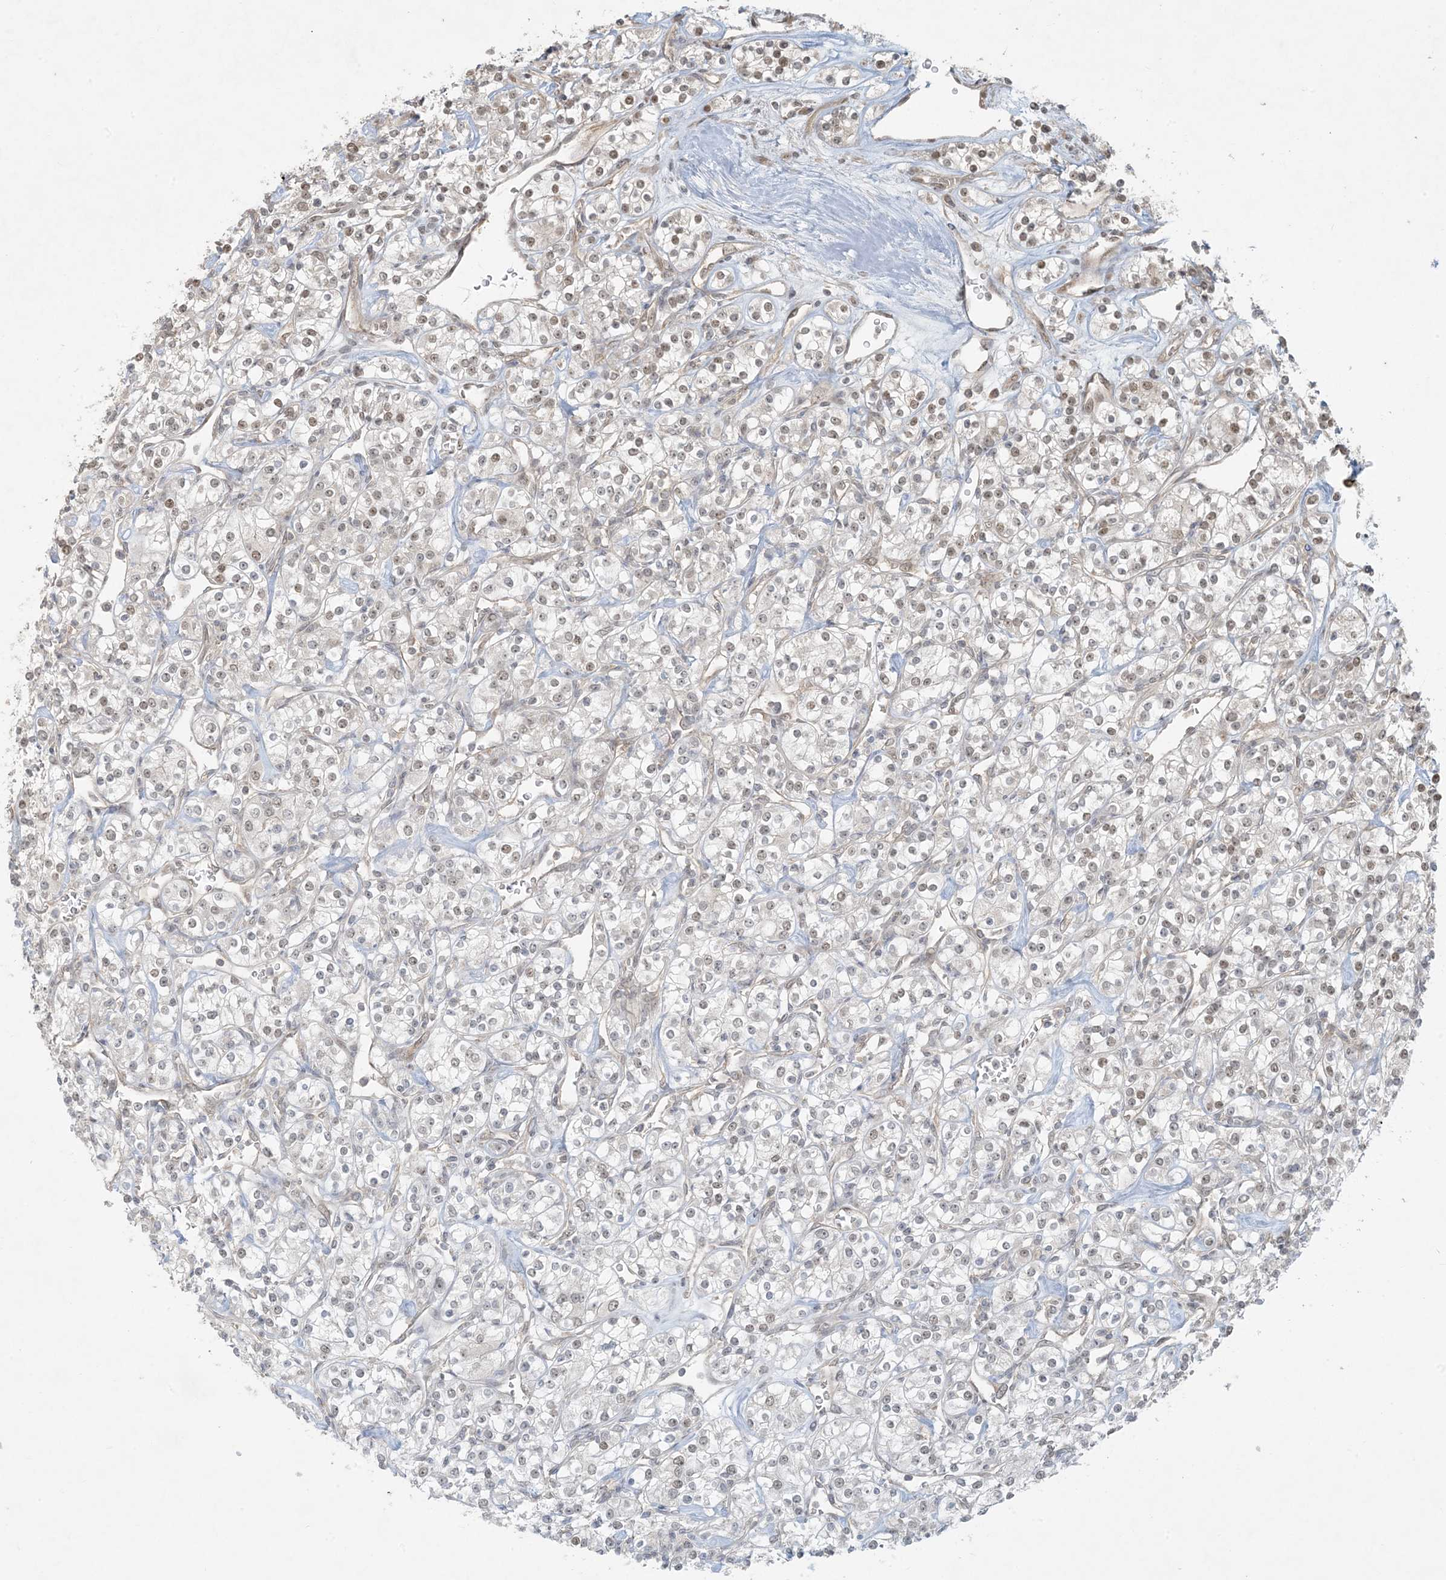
{"staining": {"intensity": "moderate", "quantity": "25%-75%", "location": "nuclear"}, "tissue": "renal cancer", "cell_type": "Tumor cells", "image_type": "cancer", "snomed": [{"axis": "morphology", "description": "Adenocarcinoma, NOS"}, {"axis": "topography", "description": "Kidney"}], "caption": "Renal cancer stained for a protein (brown) reveals moderate nuclear positive positivity in about 25%-75% of tumor cells.", "gene": "BCORL1", "patient": {"sex": "male", "age": 77}}